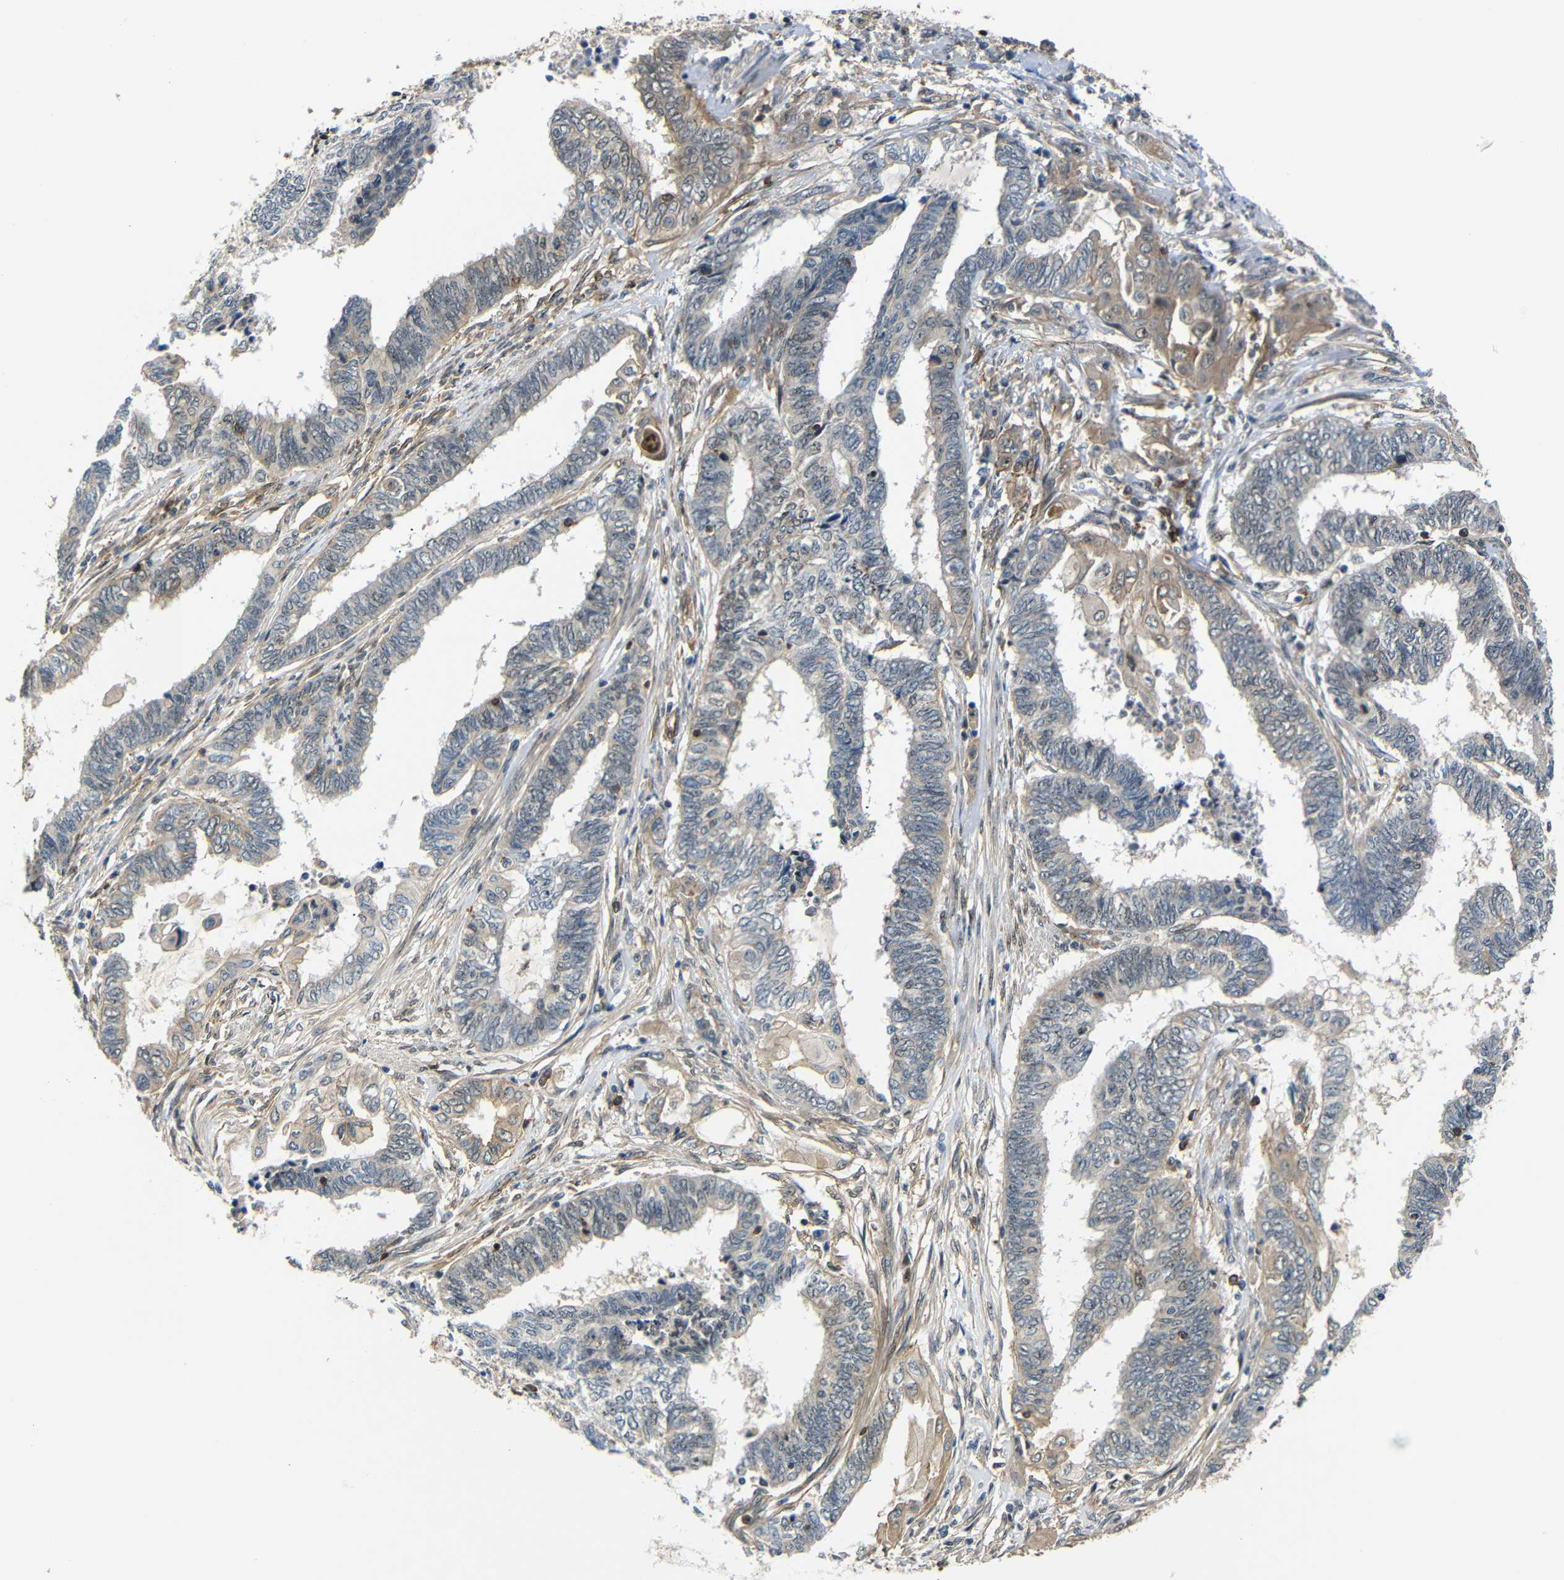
{"staining": {"intensity": "moderate", "quantity": "<25%", "location": "nuclear"}, "tissue": "endometrial cancer", "cell_type": "Tumor cells", "image_type": "cancer", "snomed": [{"axis": "morphology", "description": "Adenocarcinoma, NOS"}, {"axis": "topography", "description": "Uterus"}, {"axis": "topography", "description": "Endometrium"}], "caption": "High-magnification brightfield microscopy of adenocarcinoma (endometrial) stained with DAB (3,3'-diaminobenzidine) (brown) and counterstained with hematoxylin (blue). tumor cells exhibit moderate nuclear positivity is identified in approximately<25% of cells.", "gene": "PARN", "patient": {"sex": "female", "age": 70}}